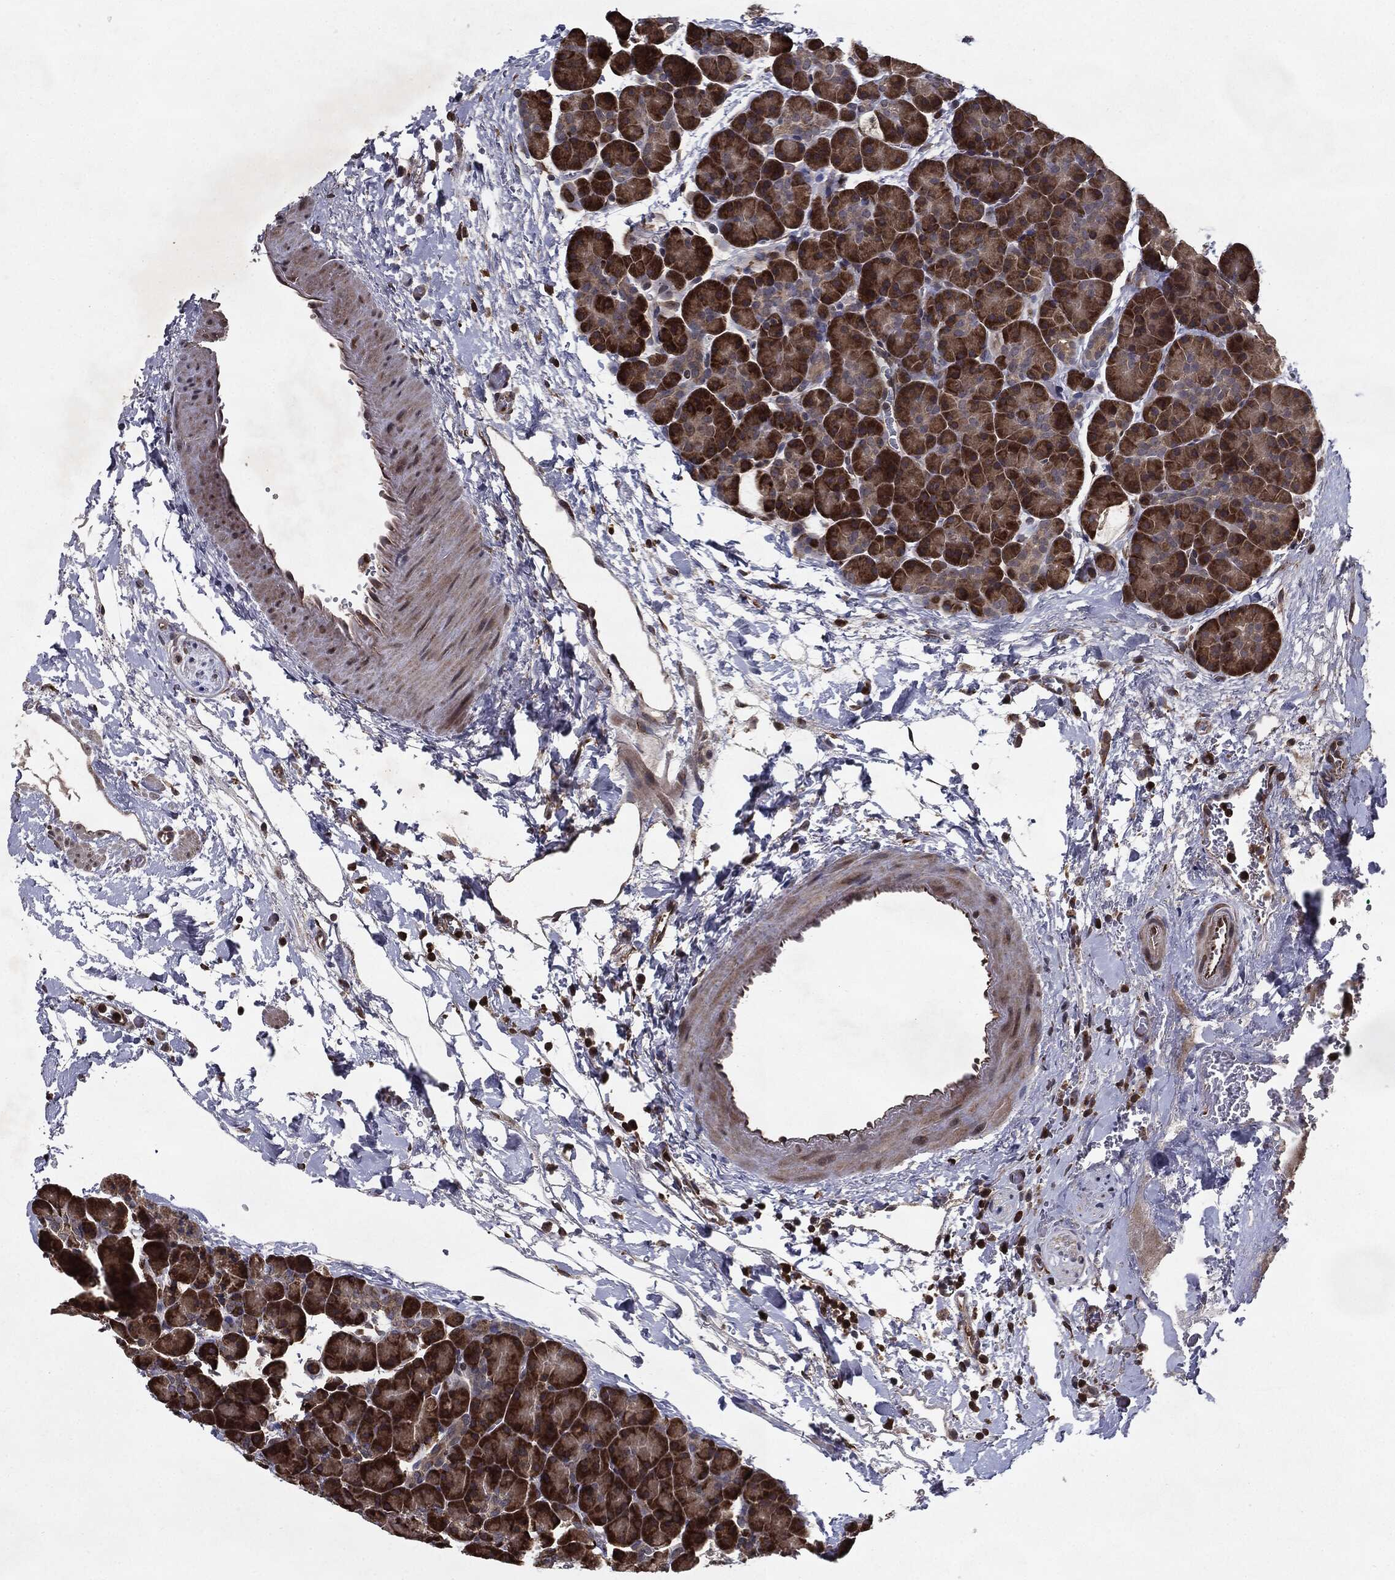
{"staining": {"intensity": "strong", "quantity": "25%-75%", "location": "cytoplasmic/membranous"}, "tissue": "pancreas", "cell_type": "Exocrine glandular cells", "image_type": "normal", "snomed": [{"axis": "morphology", "description": "Normal tissue, NOS"}, {"axis": "topography", "description": "Pancreas"}], "caption": "Exocrine glandular cells display high levels of strong cytoplasmic/membranous positivity in approximately 25%-75% of cells in normal pancreas.", "gene": "HDAC5", "patient": {"sex": "female", "age": 44}}